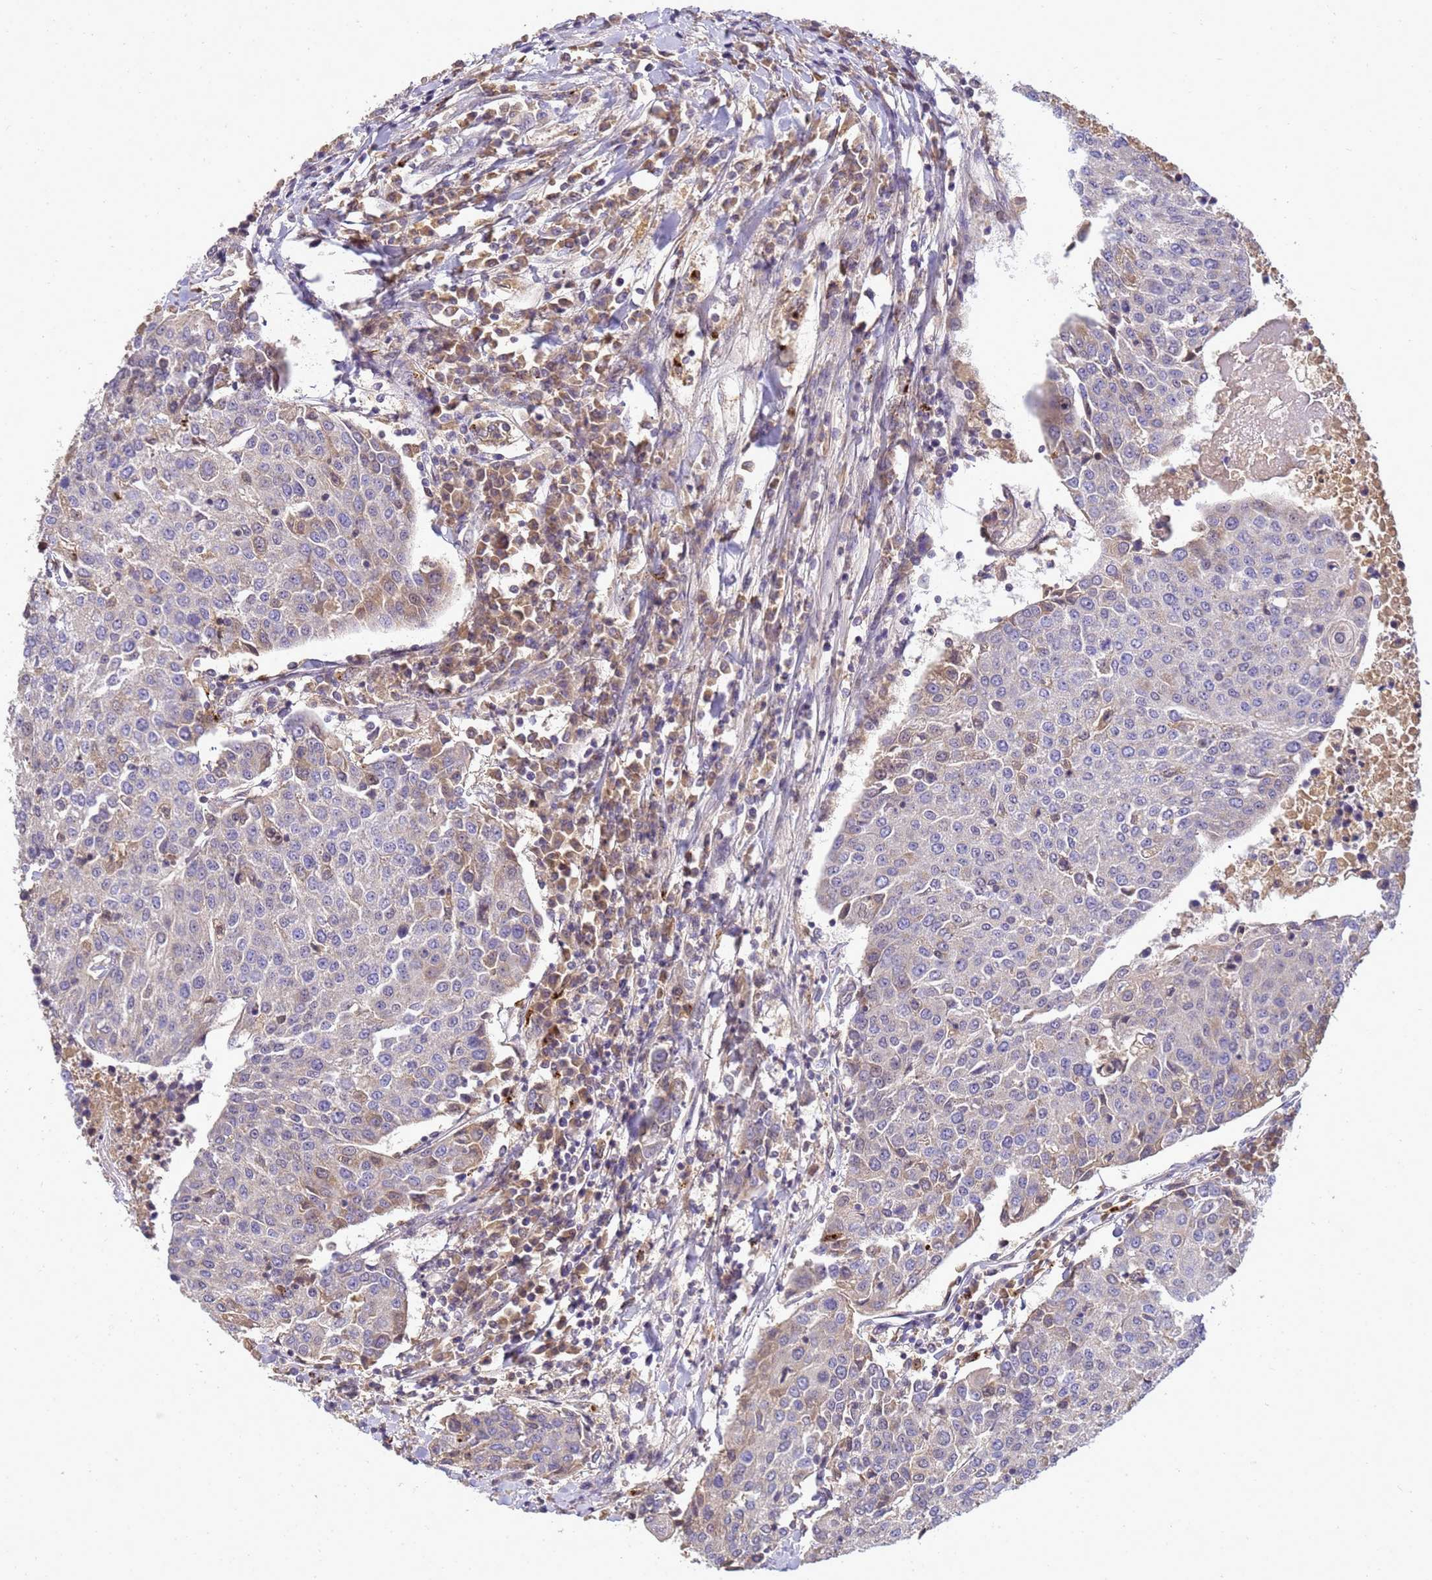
{"staining": {"intensity": "weak", "quantity": "<25%", "location": "cytoplasmic/membranous"}, "tissue": "urothelial cancer", "cell_type": "Tumor cells", "image_type": "cancer", "snomed": [{"axis": "morphology", "description": "Urothelial carcinoma, High grade"}, {"axis": "topography", "description": "Urinary bladder"}], "caption": "Tumor cells show no significant expression in high-grade urothelial carcinoma.", "gene": "TMEM74B", "patient": {"sex": "female", "age": 85}}